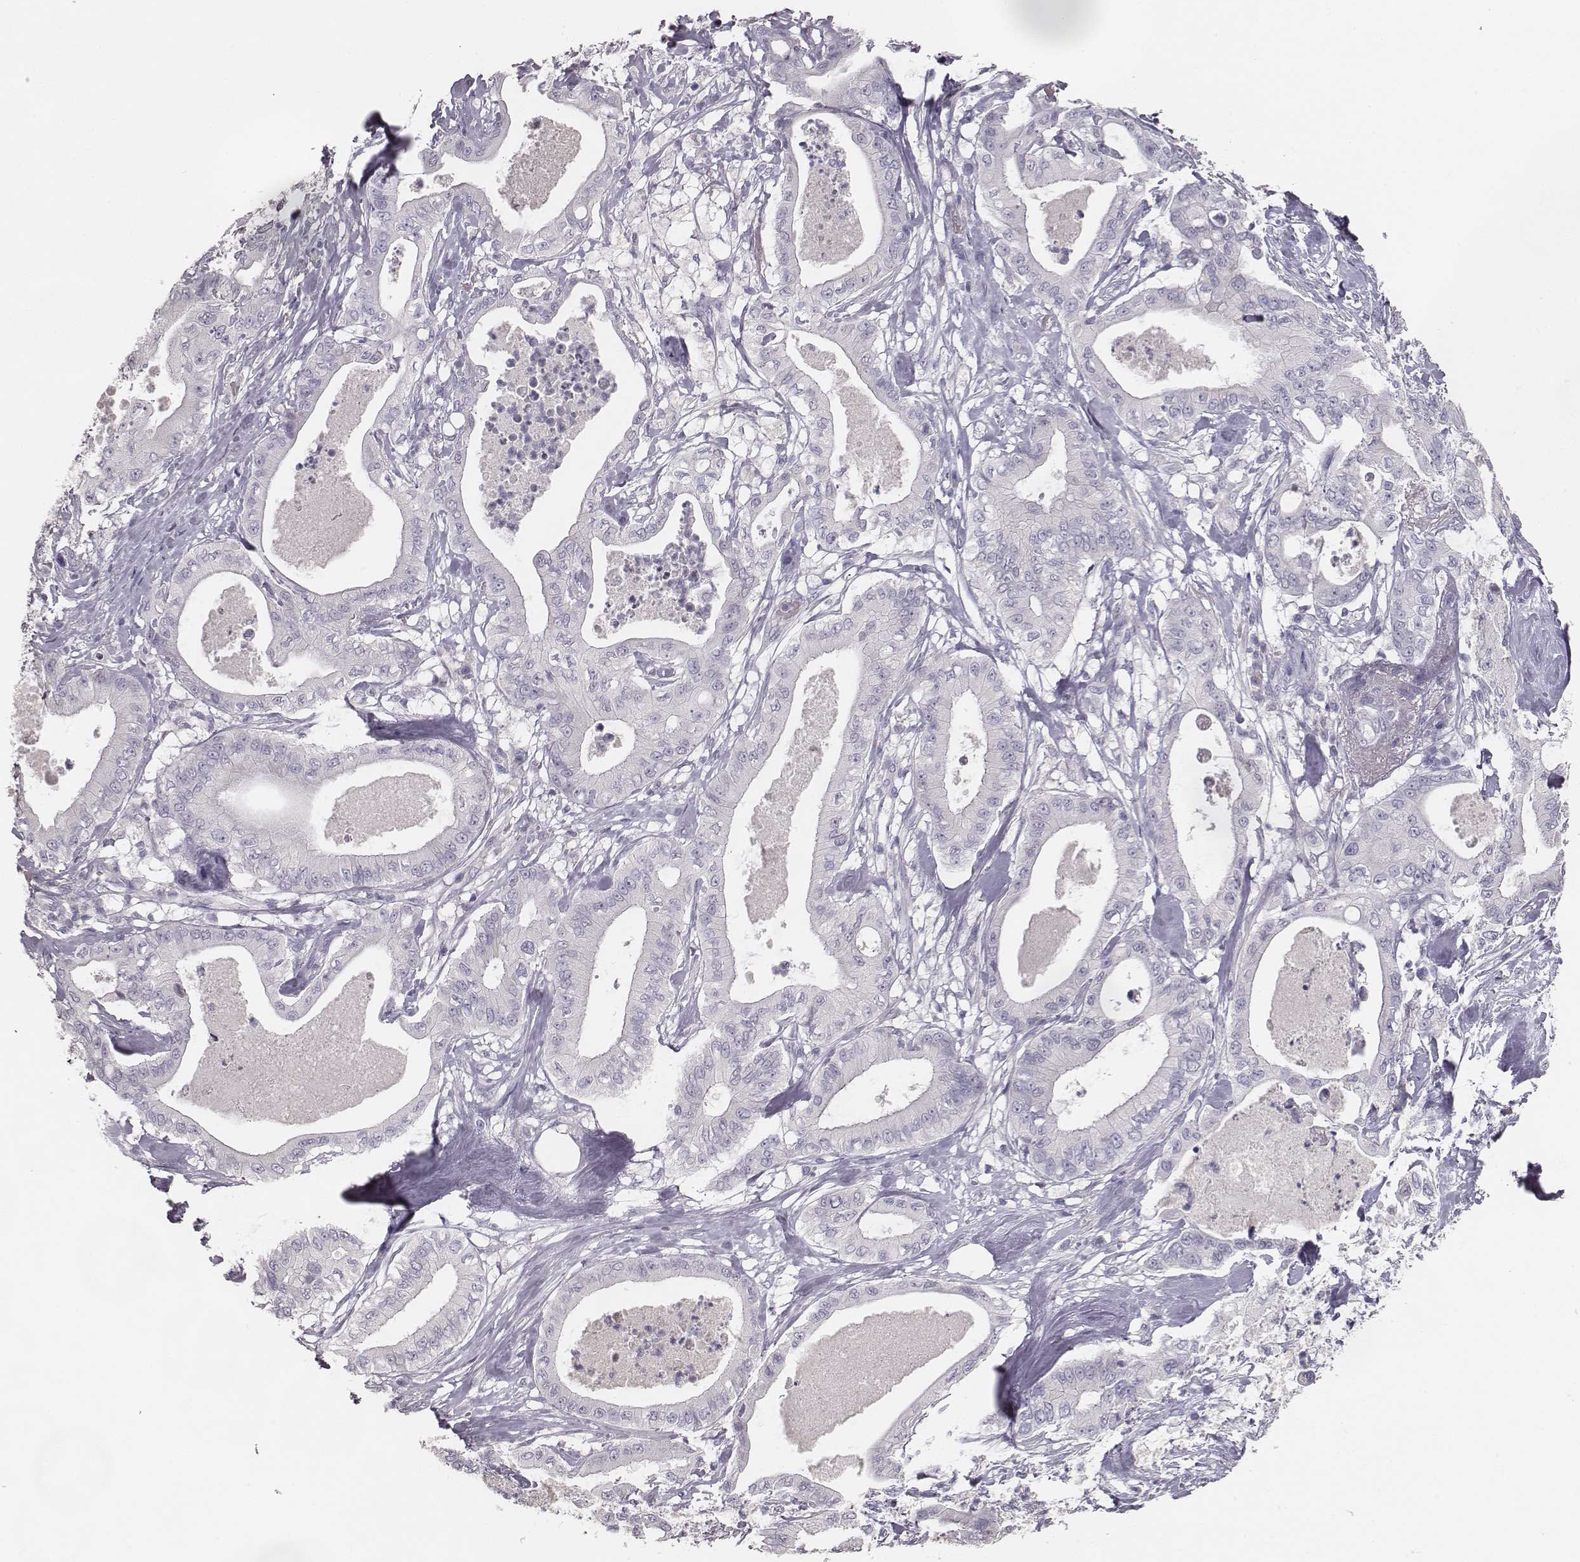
{"staining": {"intensity": "negative", "quantity": "none", "location": "none"}, "tissue": "pancreatic cancer", "cell_type": "Tumor cells", "image_type": "cancer", "snomed": [{"axis": "morphology", "description": "Adenocarcinoma, NOS"}, {"axis": "topography", "description": "Pancreas"}], "caption": "Immunohistochemical staining of pancreatic adenocarcinoma exhibits no significant staining in tumor cells.", "gene": "MYH6", "patient": {"sex": "male", "age": 71}}